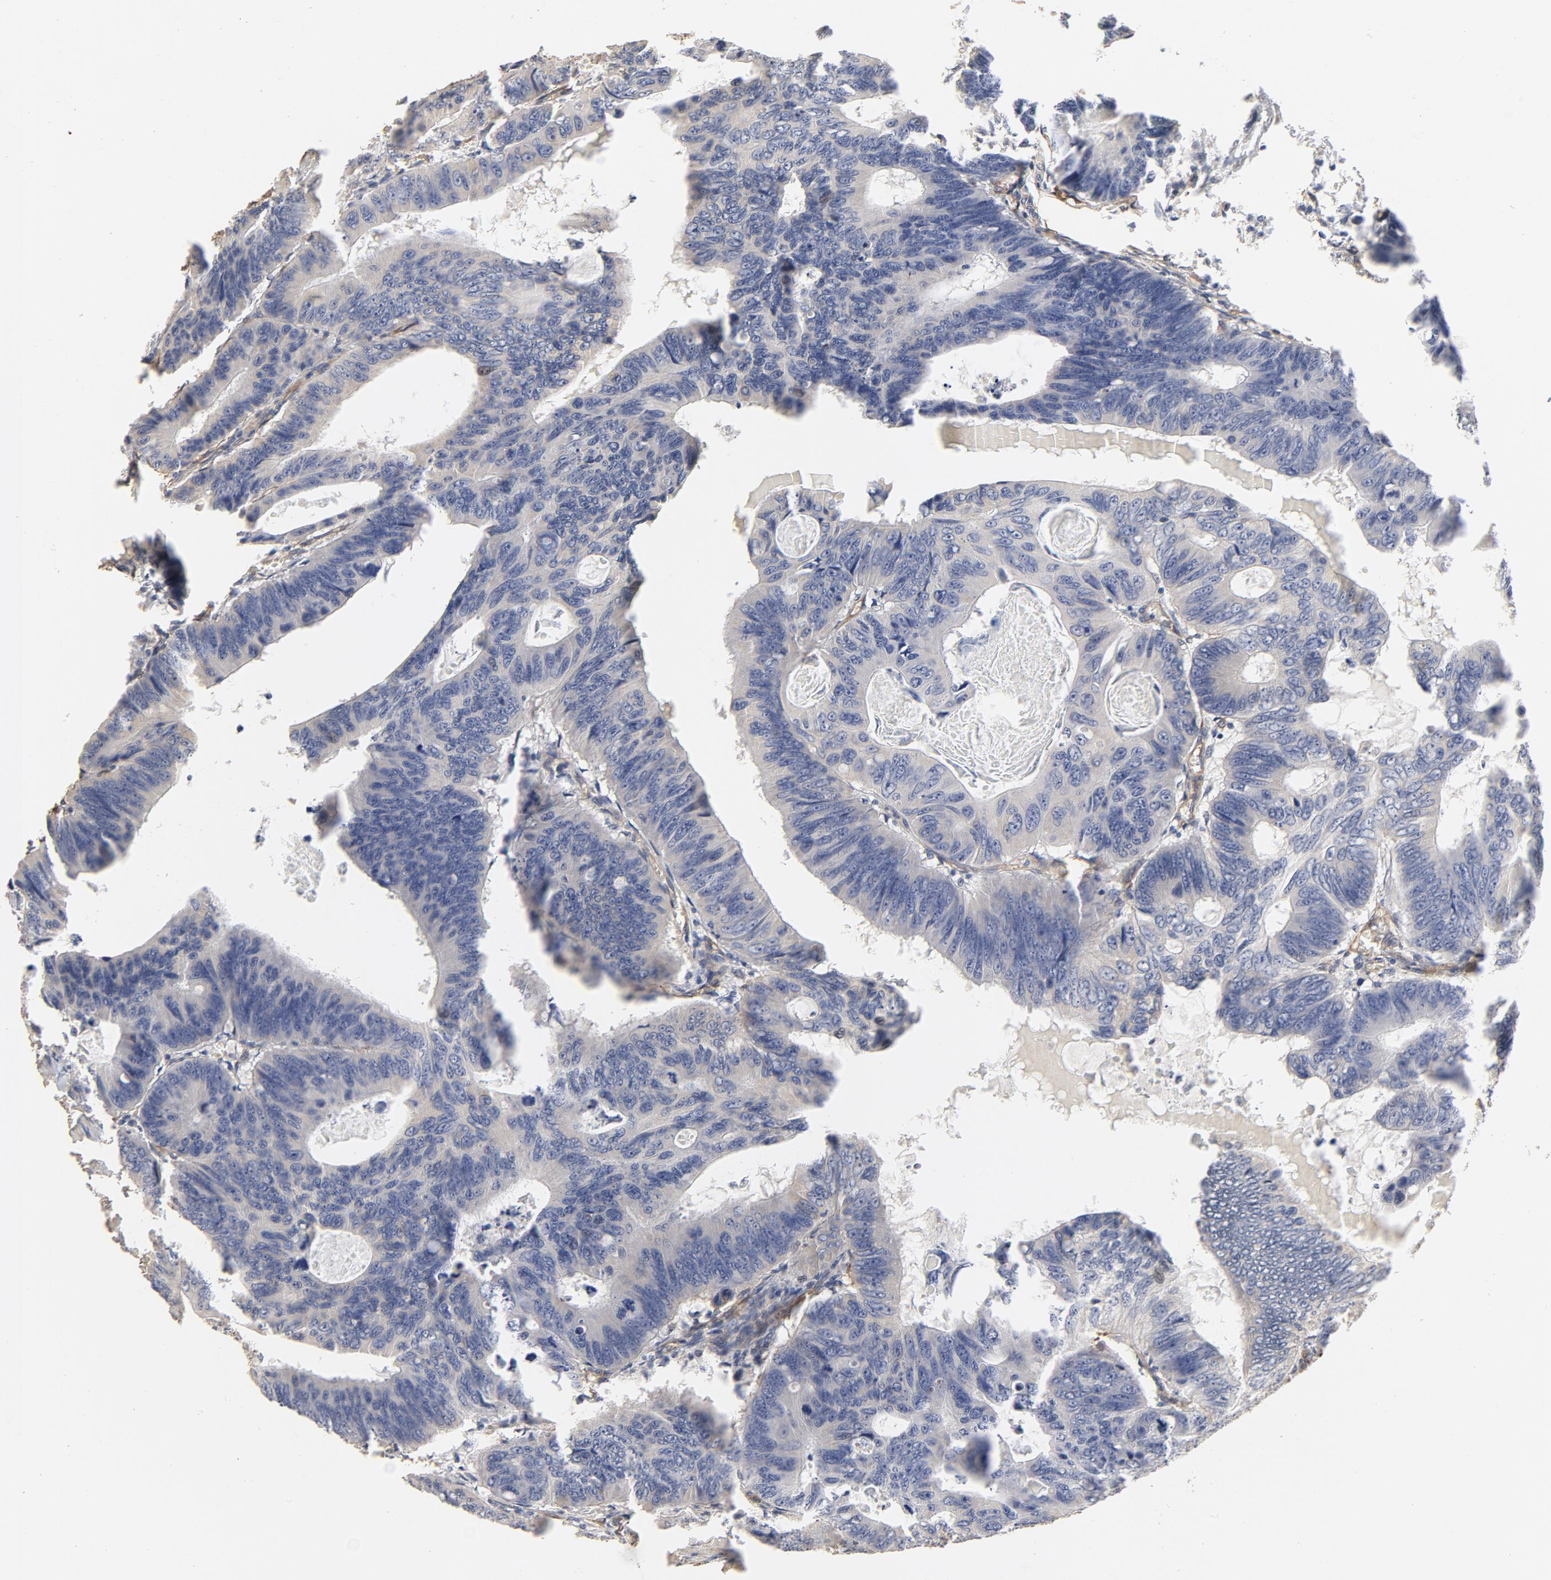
{"staining": {"intensity": "negative", "quantity": "none", "location": "none"}, "tissue": "colorectal cancer", "cell_type": "Tumor cells", "image_type": "cancer", "snomed": [{"axis": "morphology", "description": "Adenocarcinoma, NOS"}, {"axis": "topography", "description": "Colon"}], "caption": "Immunohistochemical staining of human adenocarcinoma (colorectal) exhibits no significant expression in tumor cells. Brightfield microscopy of immunohistochemistry (IHC) stained with DAB (3,3'-diaminobenzidine) (brown) and hematoxylin (blue), captured at high magnification.", "gene": "MAGED4", "patient": {"sex": "female", "age": 55}}